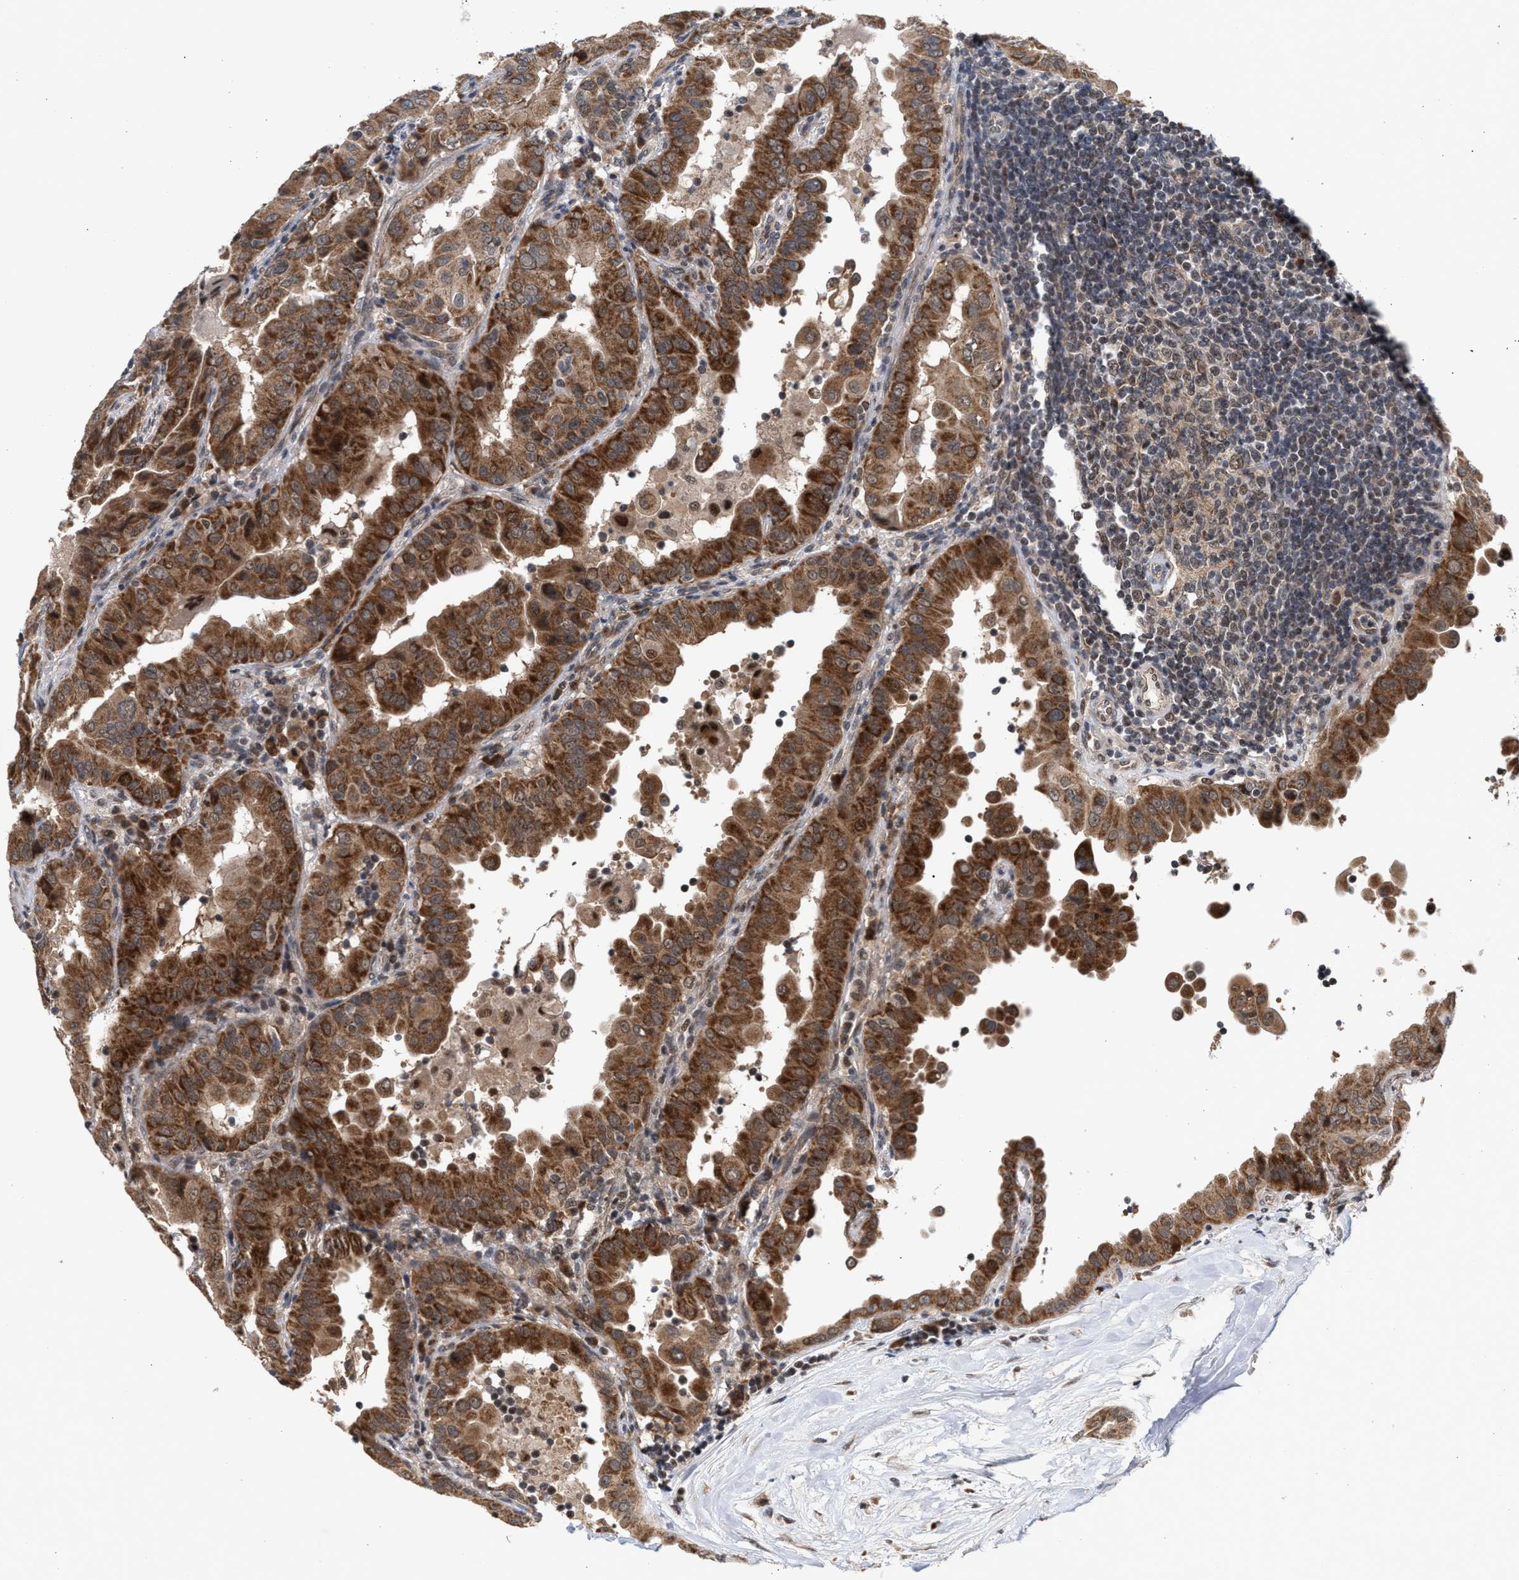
{"staining": {"intensity": "strong", "quantity": ">75%", "location": "cytoplasmic/membranous"}, "tissue": "thyroid cancer", "cell_type": "Tumor cells", "image_type": "cancer", "snomed": [{"axis": "morphology", "description": "Papillary adenocarcinoma, NOS"}, {"axis": "topography", "description": "Thyroid gland"}], "caption": "A histopathology image of thyroid papillary adenocarcinoma stained for a protein displays strong cytoplasmic/membranous brown staining in tumor cells.", "gene": "MKNK2", "patient": {"sex": "male", "age": 33}}